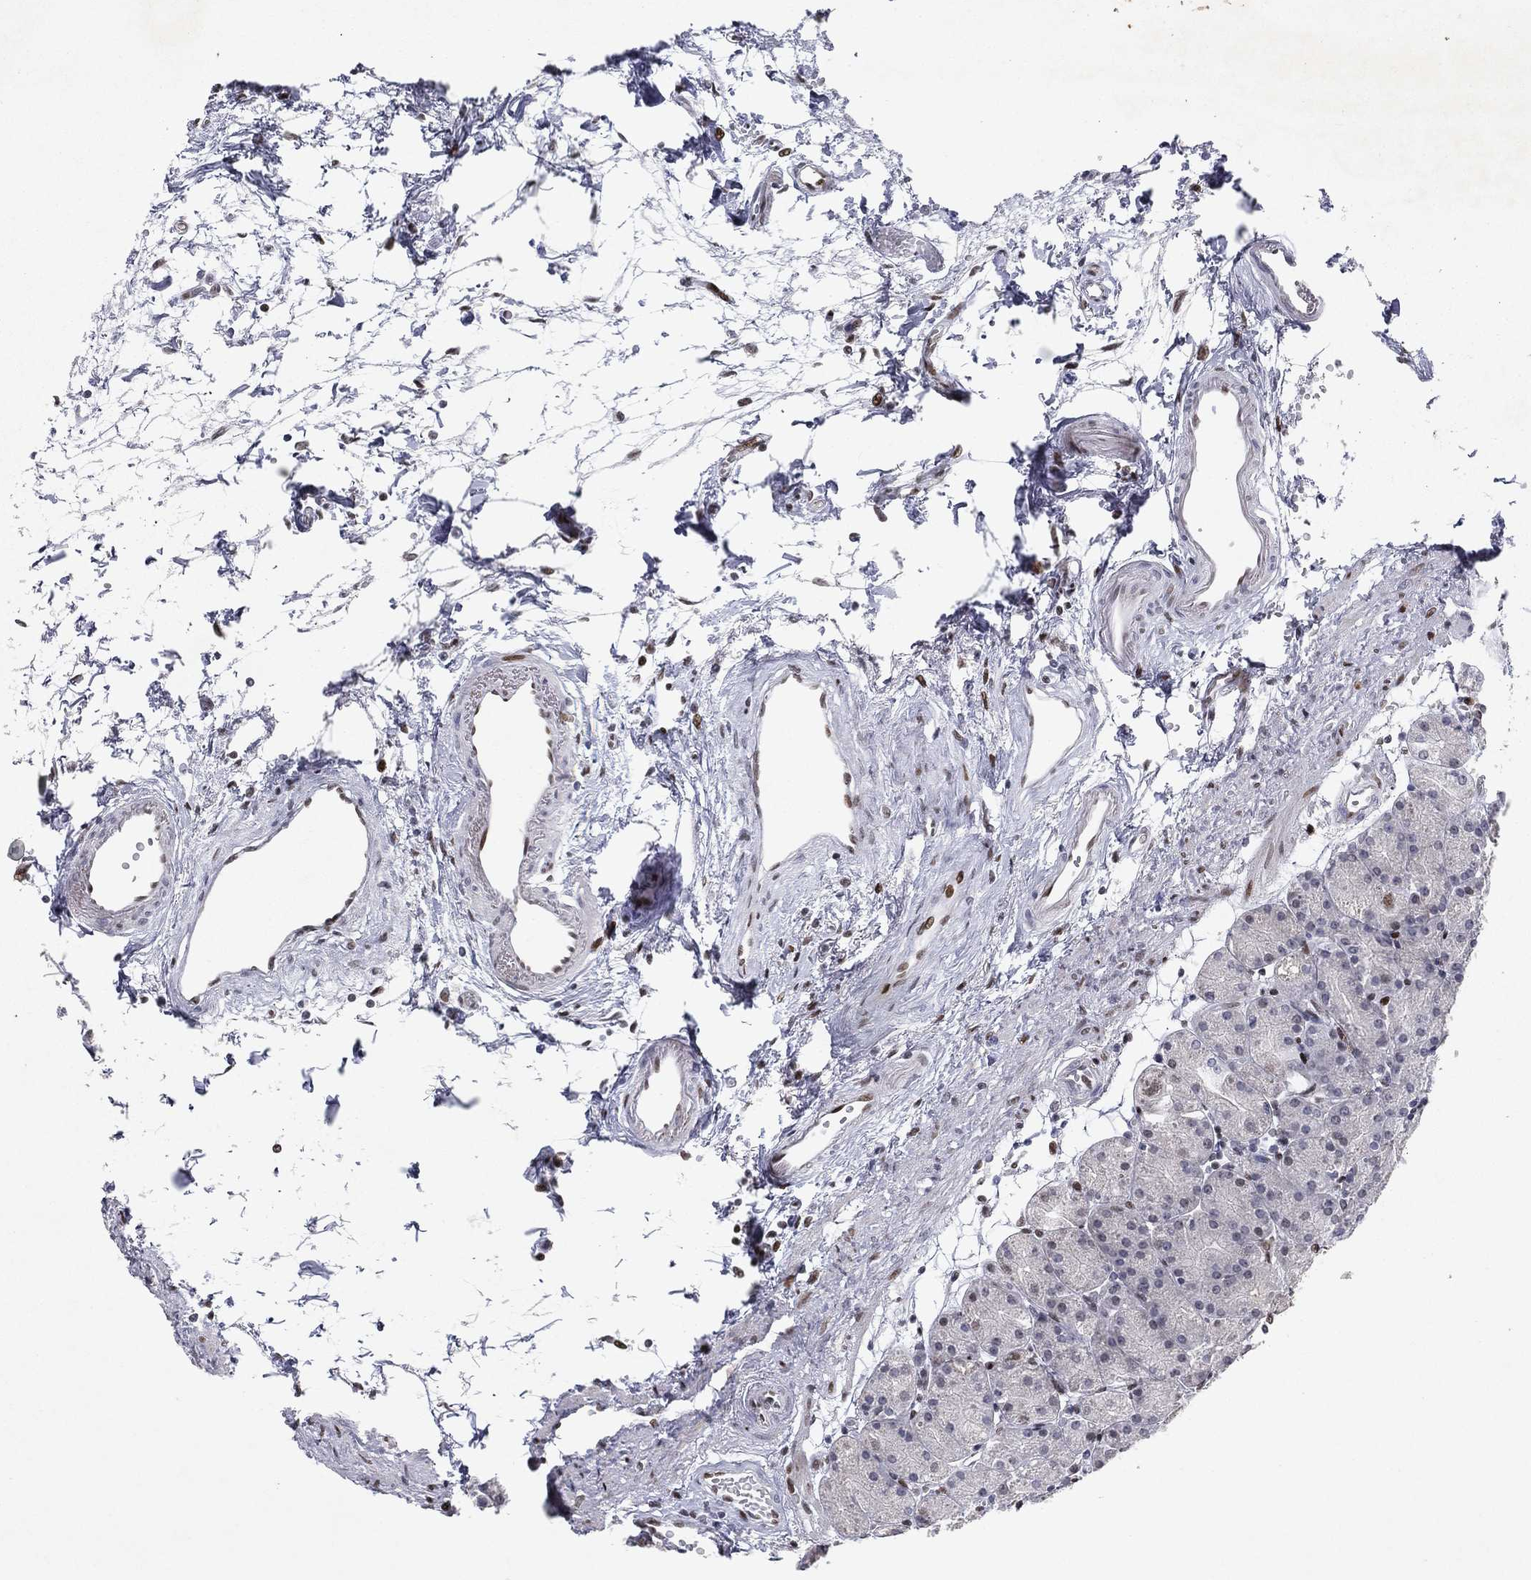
{"staining": {"intensity": "strong", "quantity": "<25%", "location": "nuclear"}, "tissue": "stomach", "cell_type": "Glandular cells", "image_type": "normal", "snomed": [{"axis": "morphology", "description": "Normal tissue, NOS"}, {"axis": "morphology", "description": "Adenocarcinoma, NOS"}, {"axis": "topography", "description": "Stomach"}], "caption": "Immunohistochemical staining of unremarkable human stomach demonstrates <25% levels of strong nuclear protein expression in approximately <25% of glandular cells. (DAB IHC with brightfield microscopy, high magnification).", "gene": "RTF1", "patient": {"sex": "female", "age": 81}}